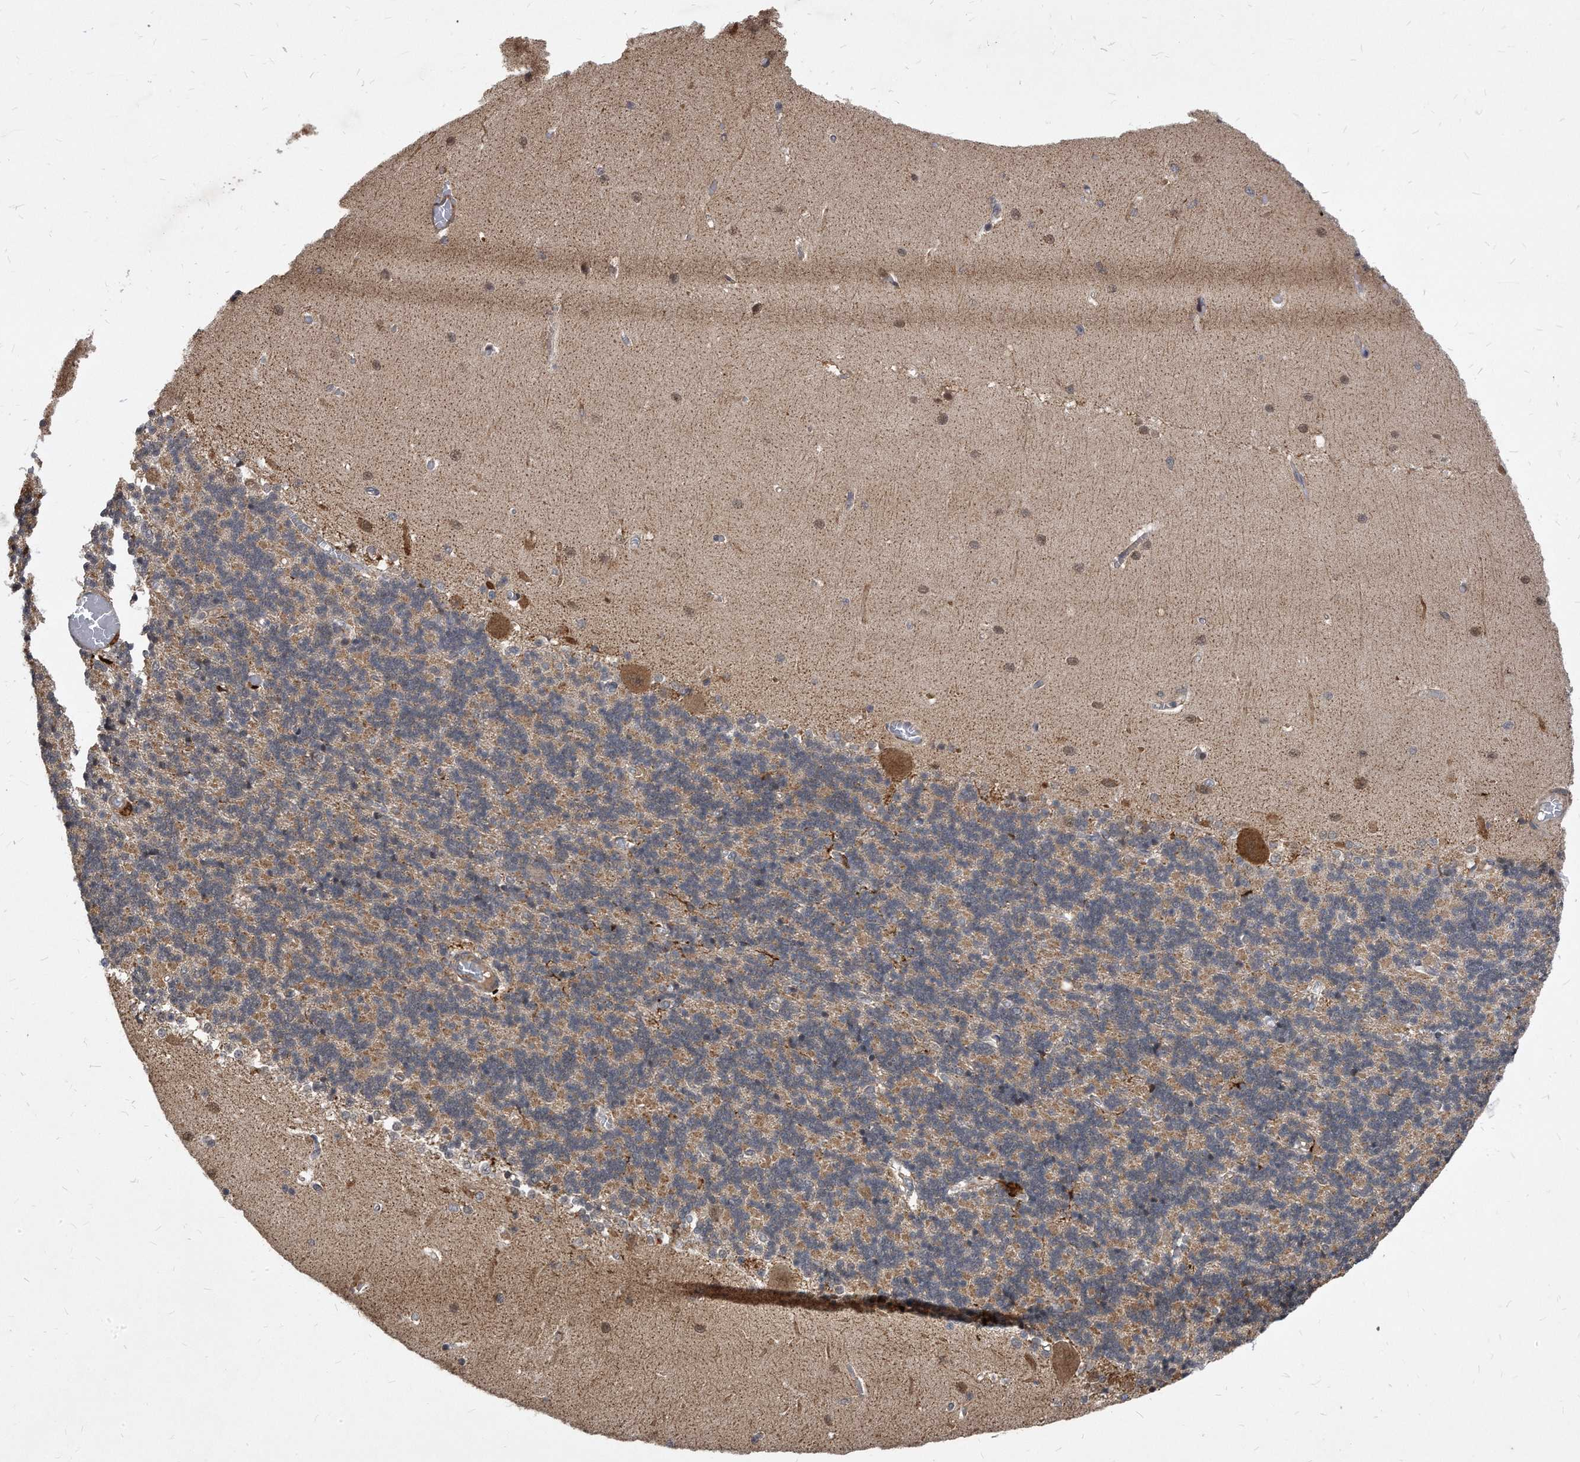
{"staining": {"intensity": "weak", "quantity": ">75%", "location": "cytoplasmic/membranous"}, "tissue": "cerebellum", "cell_type": "Cells in granular layer", "image_type": "normal", "snomed": [{"axis": "morphology", "description": "Normal tissue, NOS"}, {"axis": "topography", "description": "Cerebellum"}], "caption": "Brown immunohistochemical staining in benign cerebellum reveals weak cytoplasmic/membranous expression in about >75% of cells in granular layer. (Stains: DAB in brown, nuclei in blue, Microscopy: brightfield microscopy at high magnification).", "gene": "SOBP", "patient": {"sex": "male", "age": 37}}